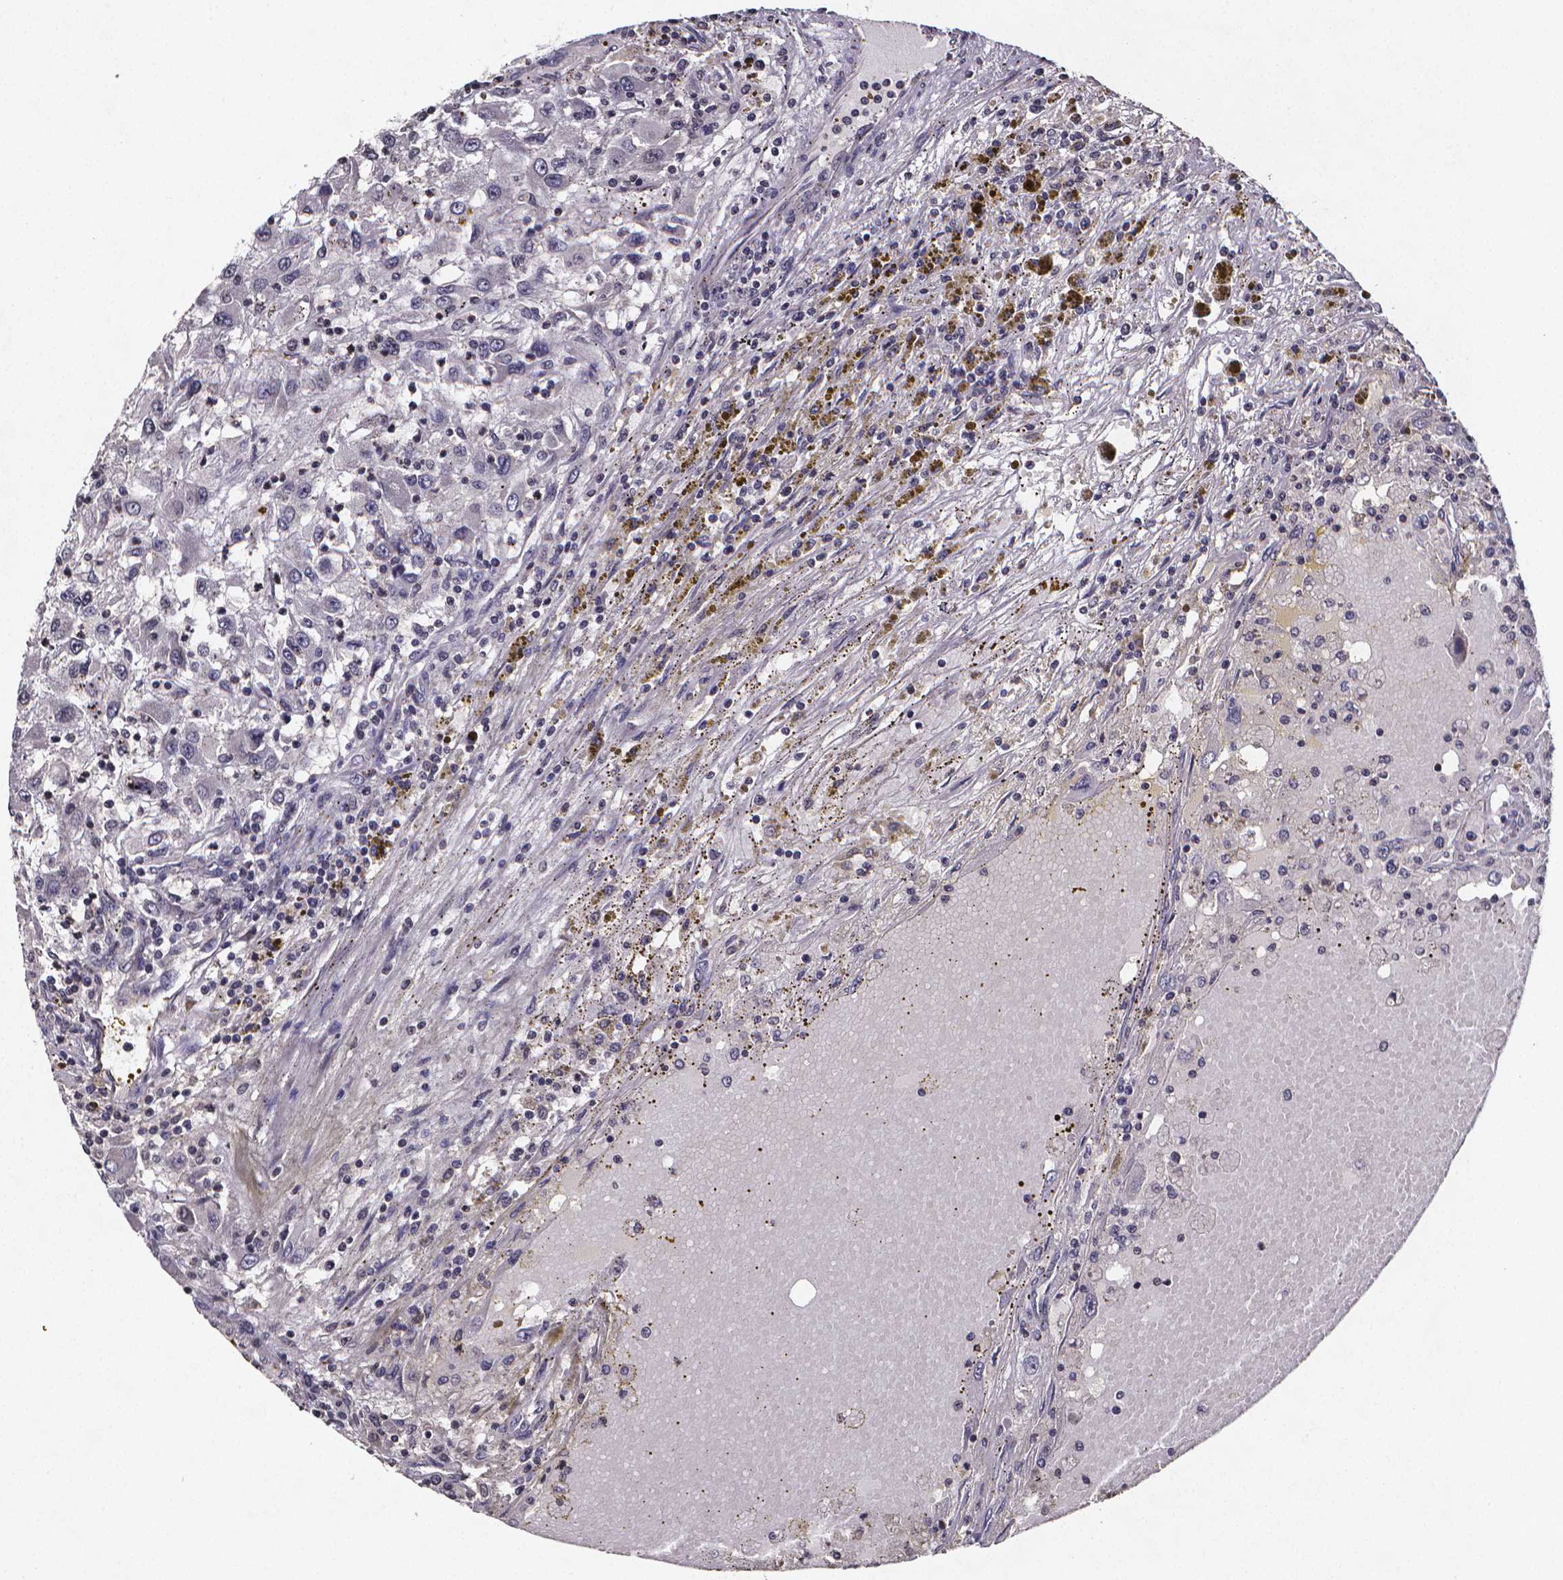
{"staining": {"intensity": "negative", "quantity": "none", "location": "none"}, "tissue": "renal cancer", "cell_type": "Tumor cells", "image_type": "cancer", "snomed": [{"axis": "morphology", "description": "Adenocarcinoma, NOS"}, {"axis": "topography", "description": "Kidney"}], "caption": "Immunohistochemical staining of renal cancer (adenocarcinoma) shows no significant positivity in tumor cells.", "gene": "TP73", "patient": {"sex": "female", "age": 67}}